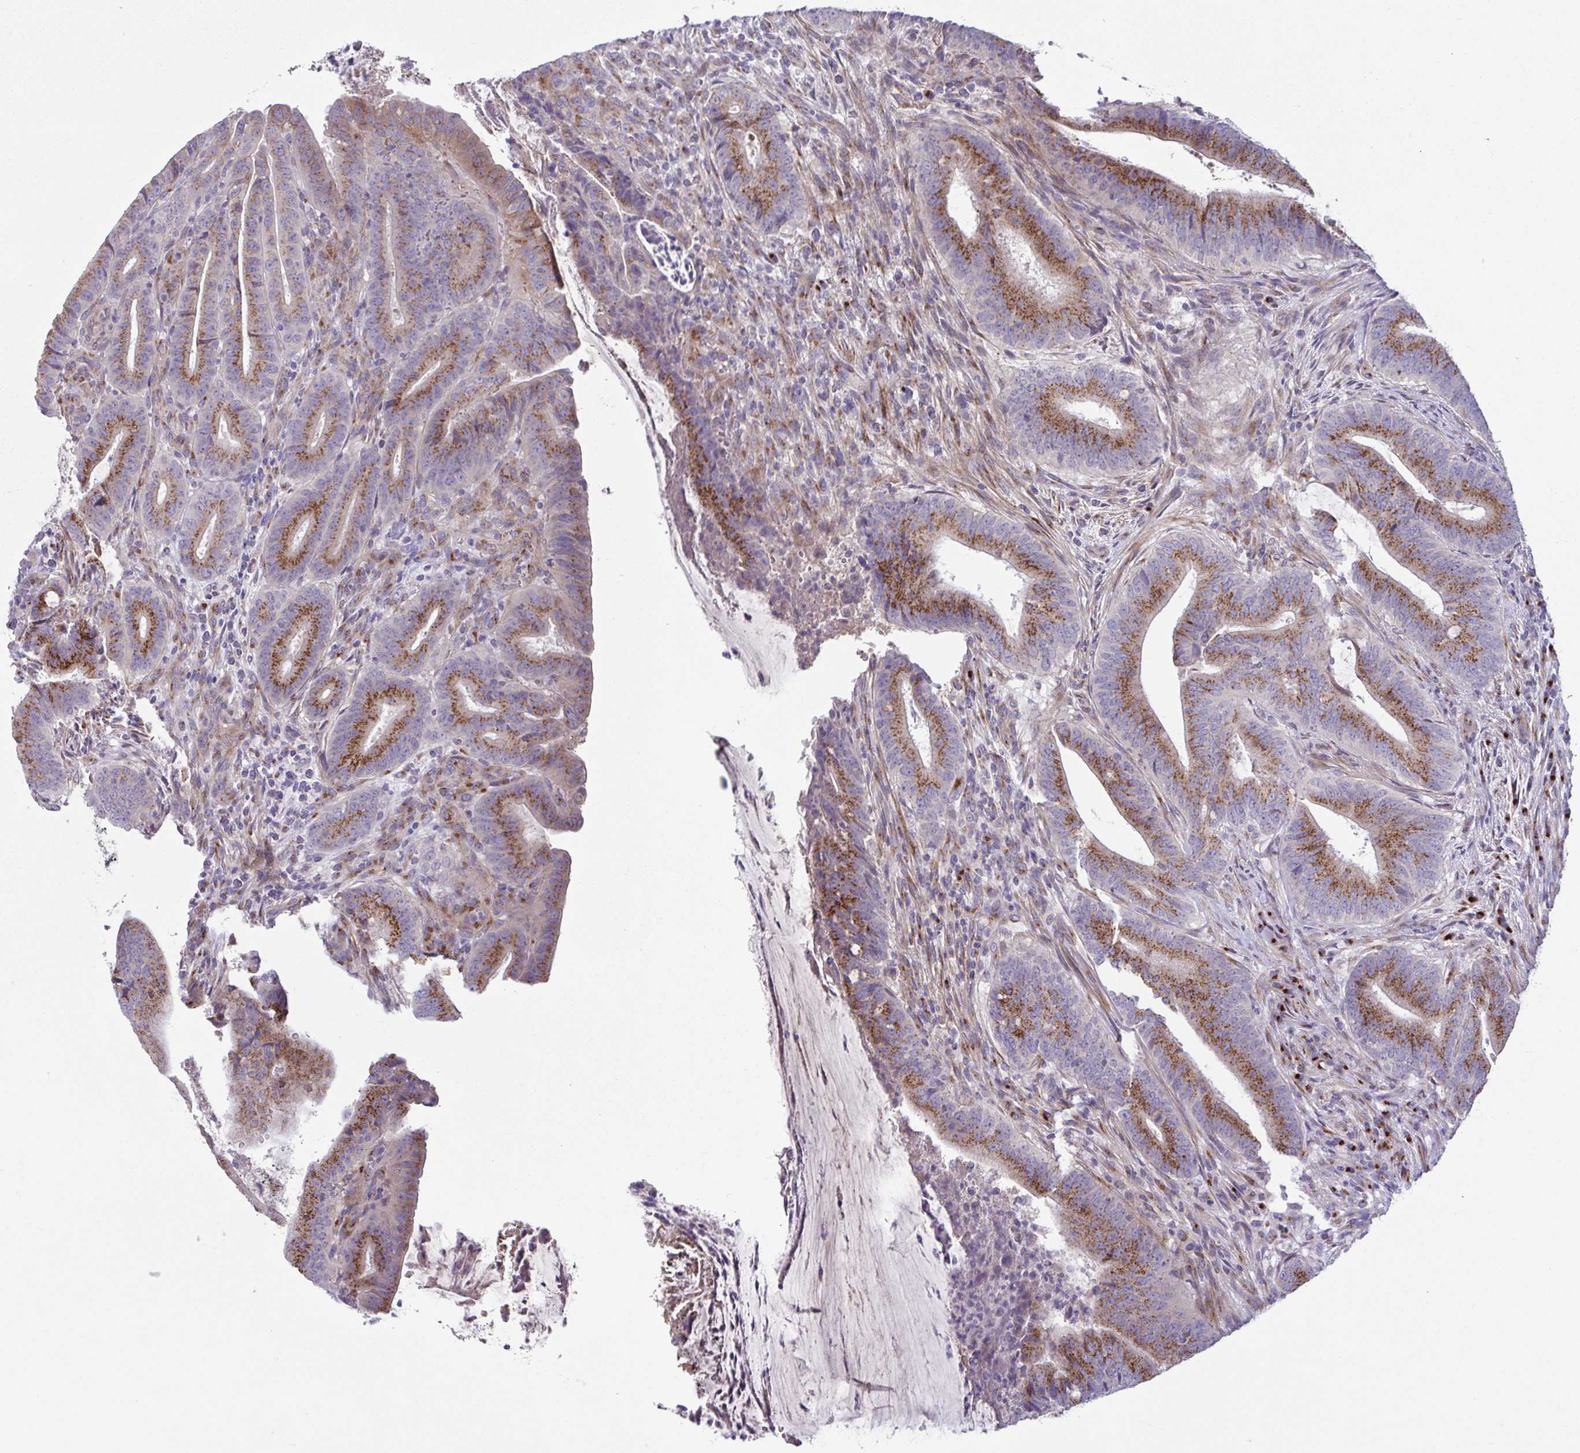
{"staining": {"intensity": "moderate", "quantity": ">75%", "location": "cytoplasmic/membranous"}, "tissue": "colorectal cancer", "cell_type": "Tumor cells", "image_type": "cancer", "snomed": [{"axis": "morphology", "description": "Adenocarcinoma, NOS"}, {"axis": "topography", "description": "Colon"}], "caption": "Protein staining shows moderate cytoplasmic/membranous staining in approximately >75% of tumor cells in colorectal adenocarcinoma.", "gene": "COL17A1", "patient": {"sex": "female", "age": 43}}